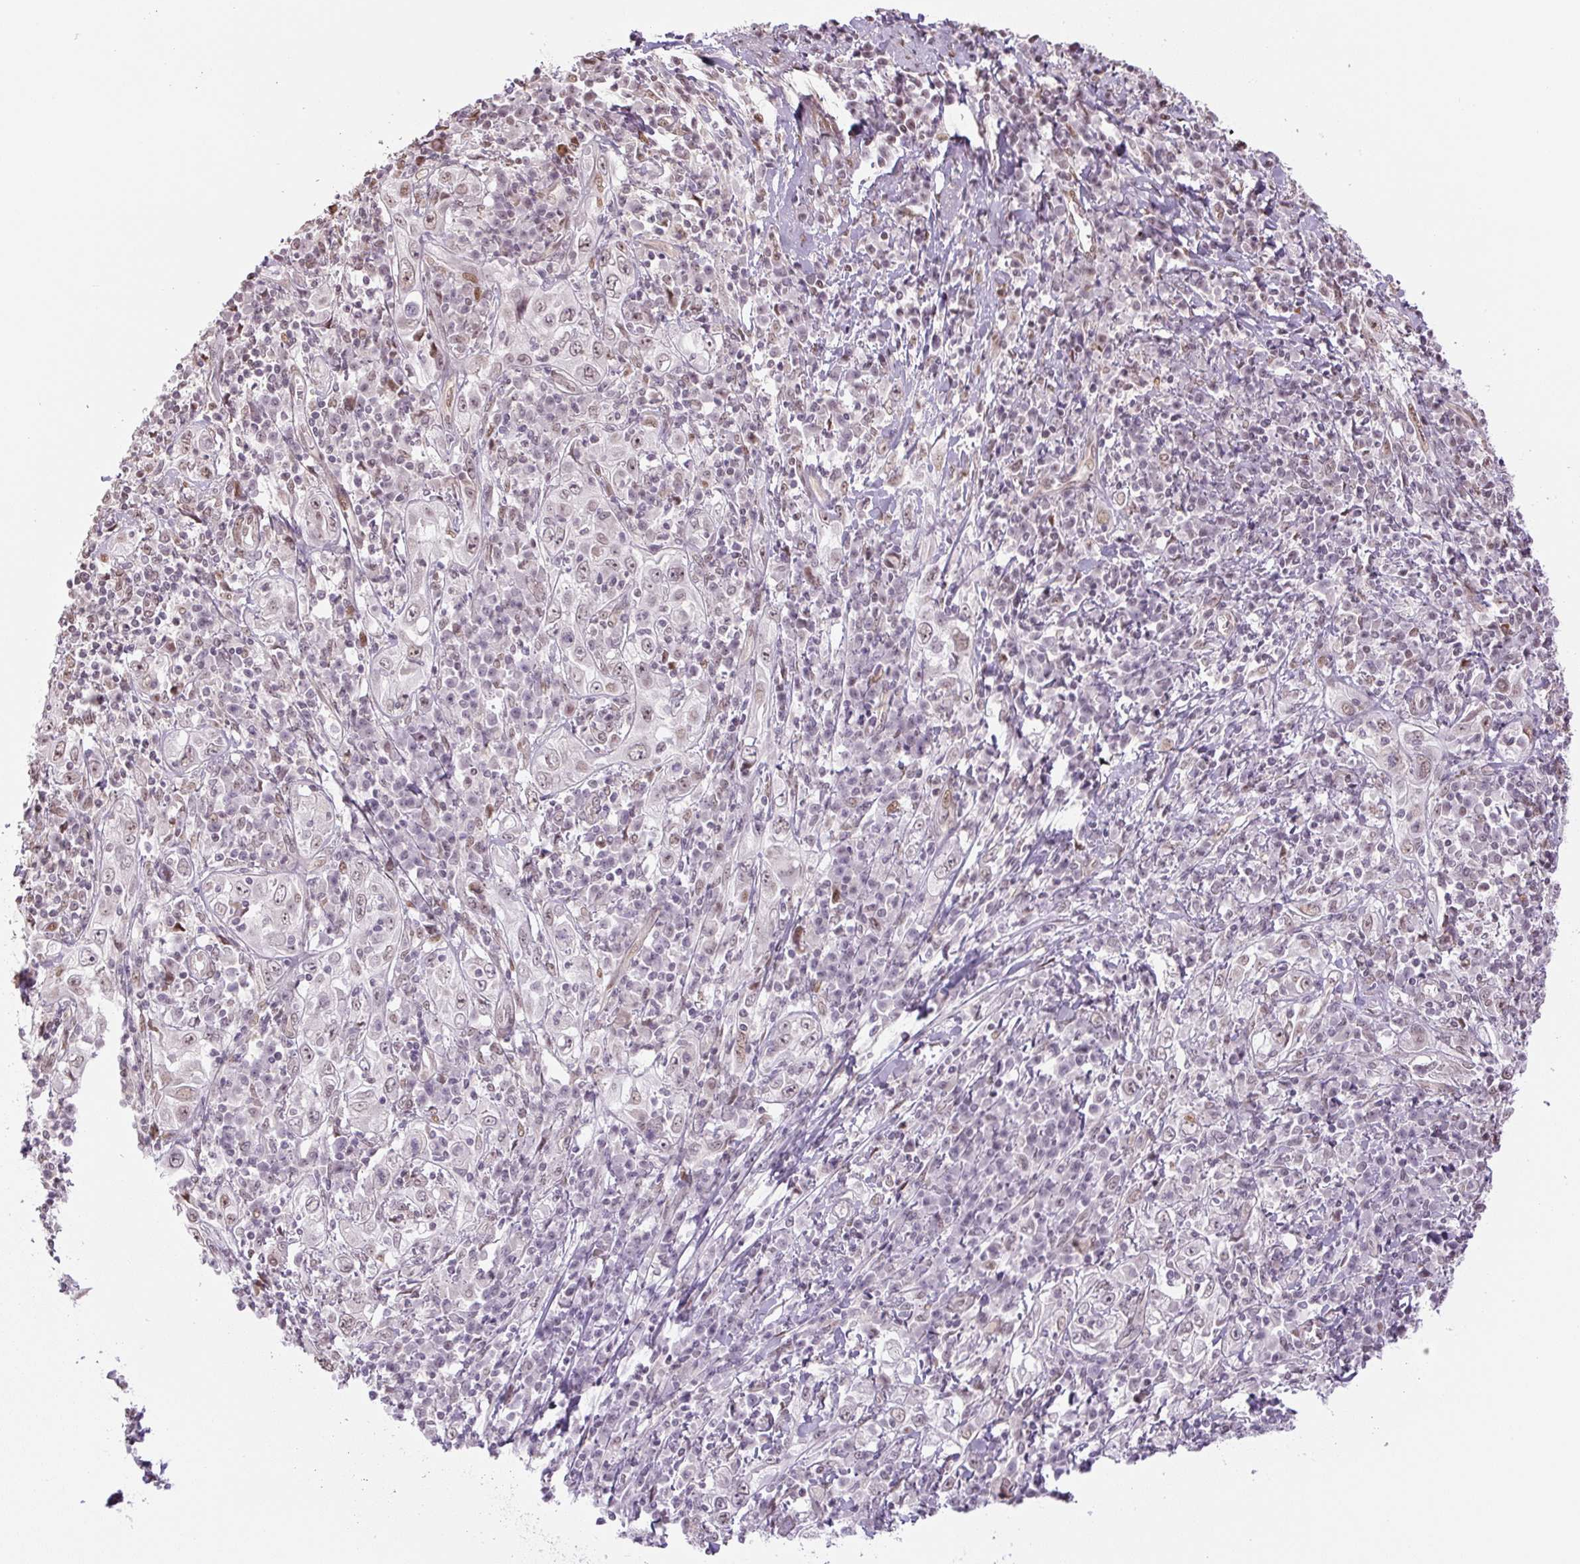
{"staining": {"intensity": "moderate", "quantity": "25%-75%", "location": "nuclear"}, "tissue": "cervical cancer", "cell_type": "Tumor cells", "image_type": "cancer", "snomed": [{"axis": "morphology", "description": "Squamous cell carcinoma, NOS"}, {"axis": "topography", "description": "Cervix"}], "caption": "Immunohistochemical staining of human squamous cell carcinoma (cervical) exhibits medium levels of moderate nuclear expression in about 25%-75% of tumor cells.", "gene": "TCFL5", "patient": {"sex": "female", "age": 46}}